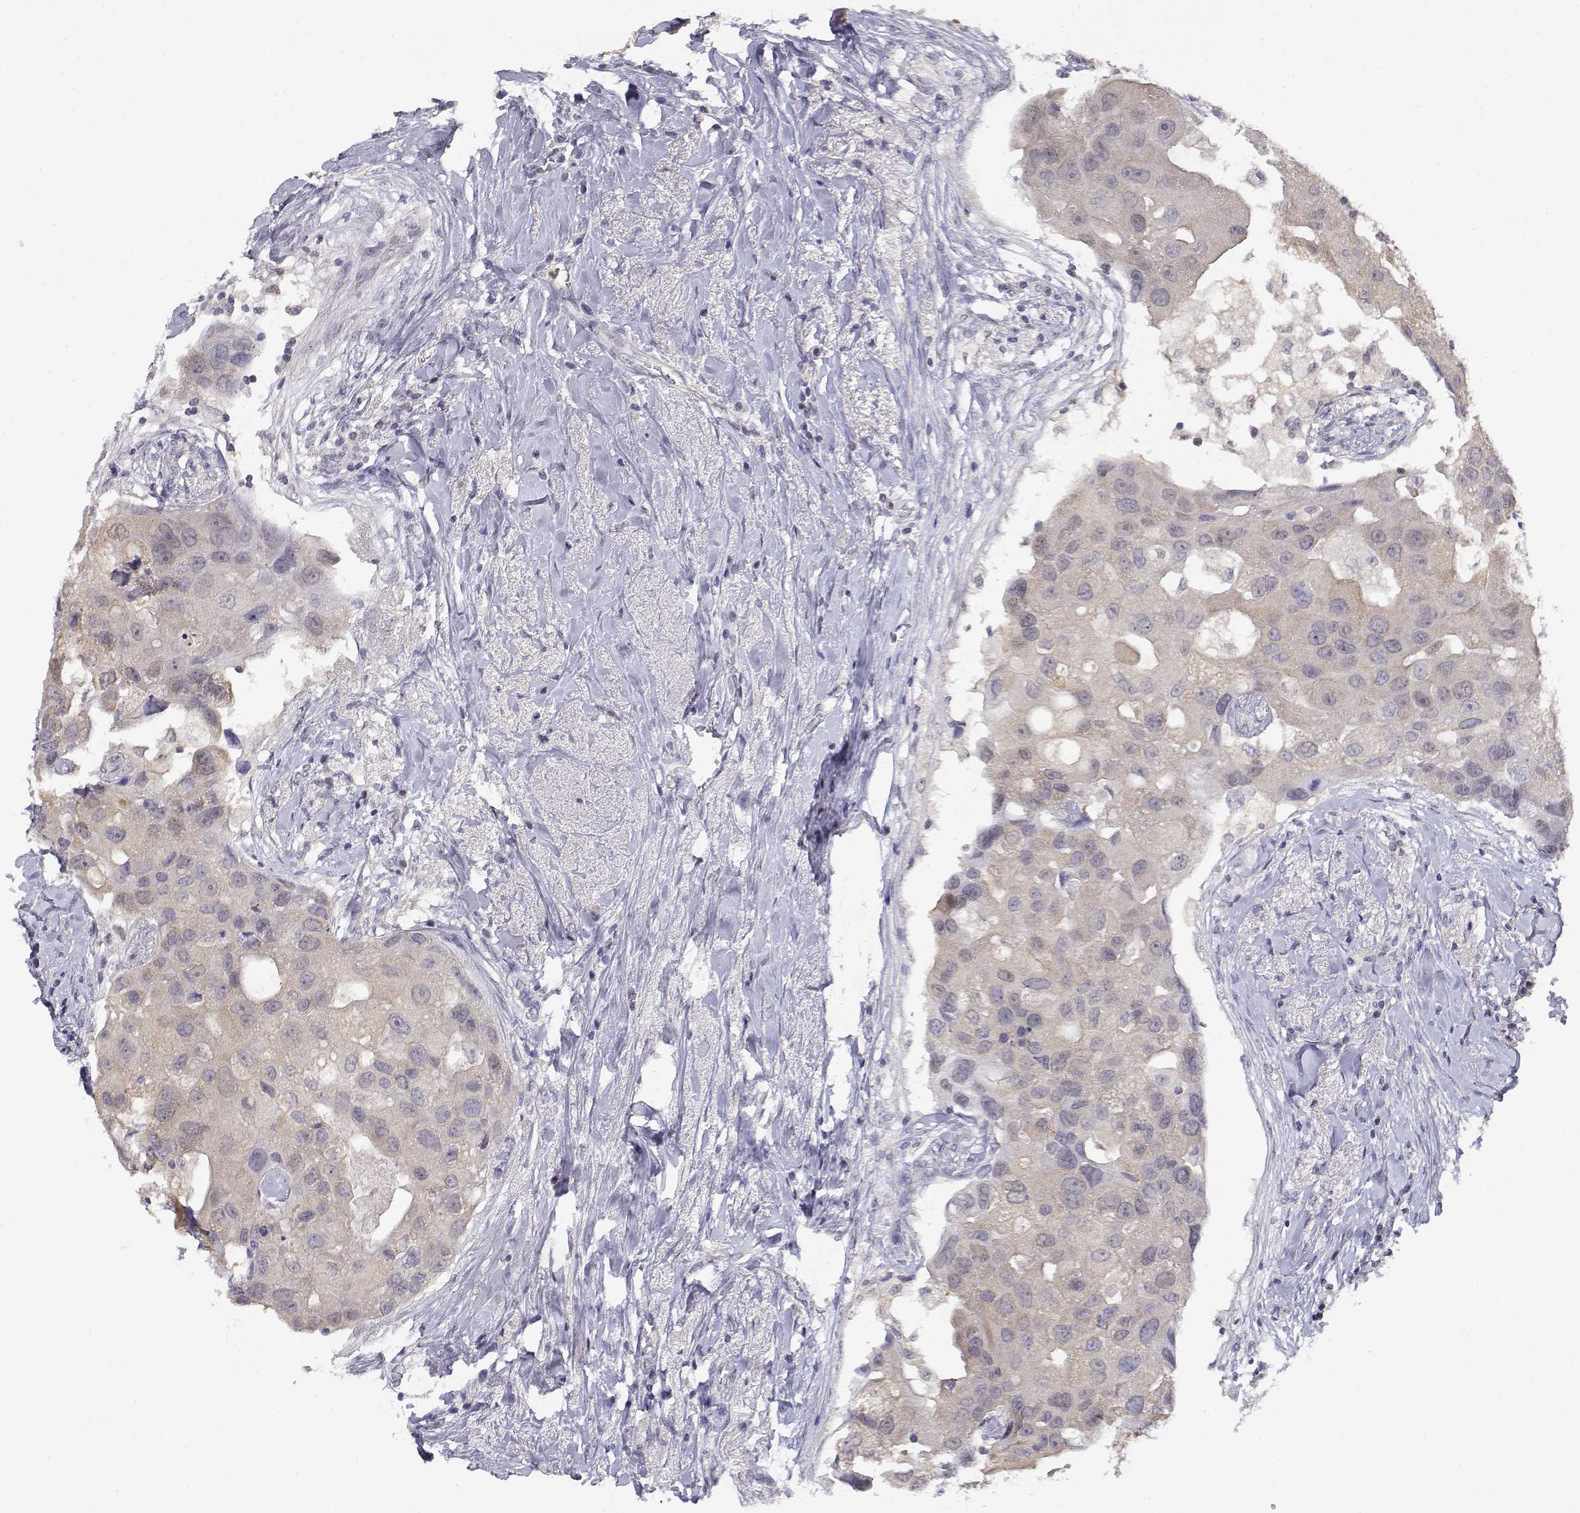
{"staining": {"intensity": "weak", "quantity": ">75%", "location": "cytoplasmic/membranous"}, "tissue": "breast cancer", "cell_type": "Tumor cells", "image_type": "cancer", "snomed": [{"axis": "morphology", "description": "Duct carcinoma"}, {"axis": "topography", "description": "Breast"}], "caption": "Tumor cells reveal low levels of weak cytoplasmic/membranous staining in about >75% of cells in intraductal carcinoma (breast).", "gene": "ADA", "patient": {"sex": "female", "age": 43}}